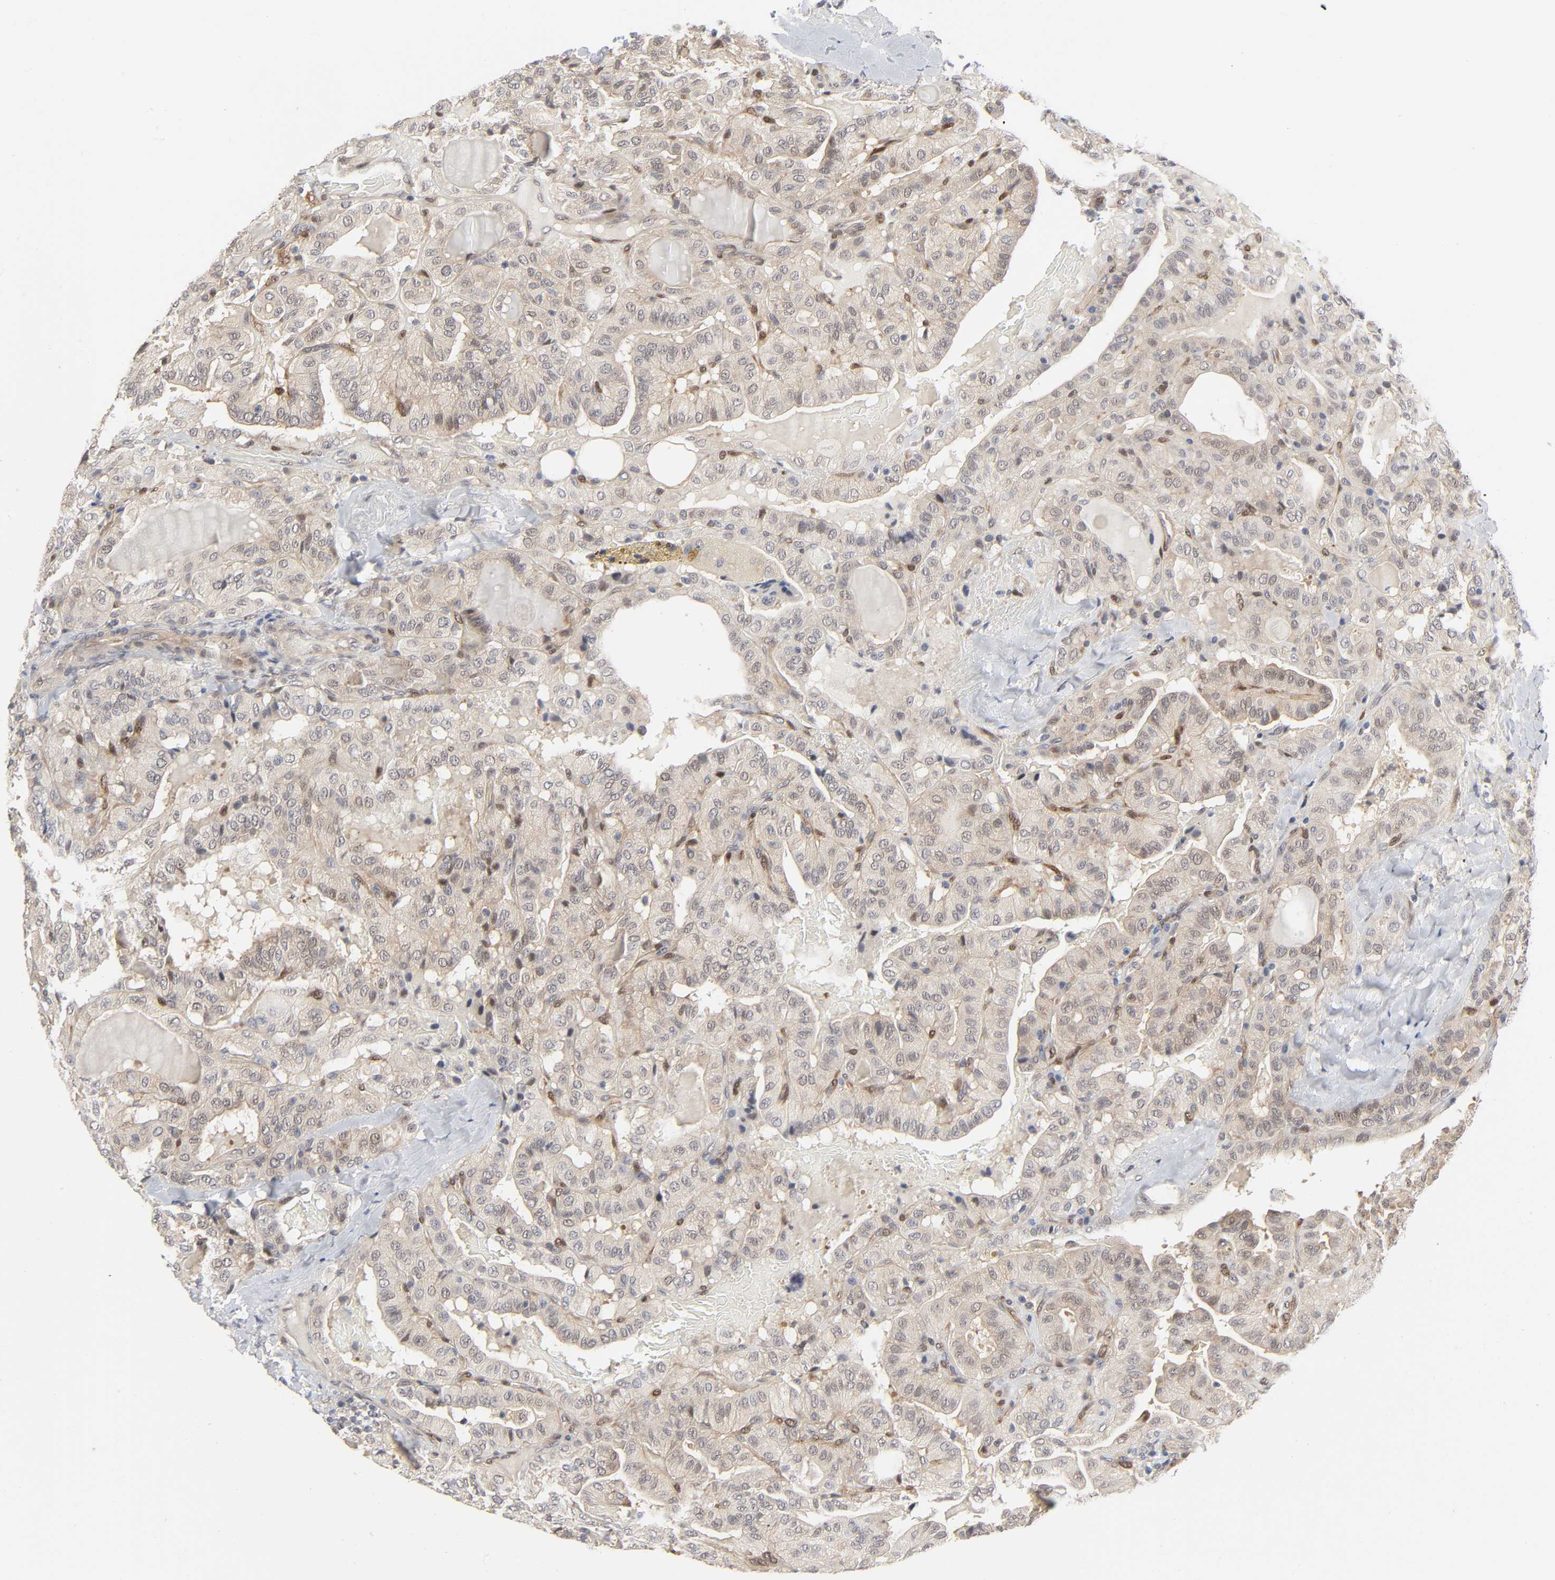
{"staining": {"intensity": "weak", "quantity": ">75%", "location": "cytoplasmic/membranous"}, "tissue": "thyroid cancer", "cell_type": "Tumor cells", "image_type": "cancer", "snomed": [{"axis": "morphology", "description": "Papillary adenocarcinoma, NOS"}, {"axis": "topography", "description": "Thyroid gland"}], "caption": "Brown immunohistochemical staining in human thyroid cancer shows weak cytoplasmic/membranous staining in approximately >75% of tumor cells. (DAB IHC with brightfield microscopy, high magnification).", "gene": "PTEN", "patient": {"sex": "male", "age": 77}}